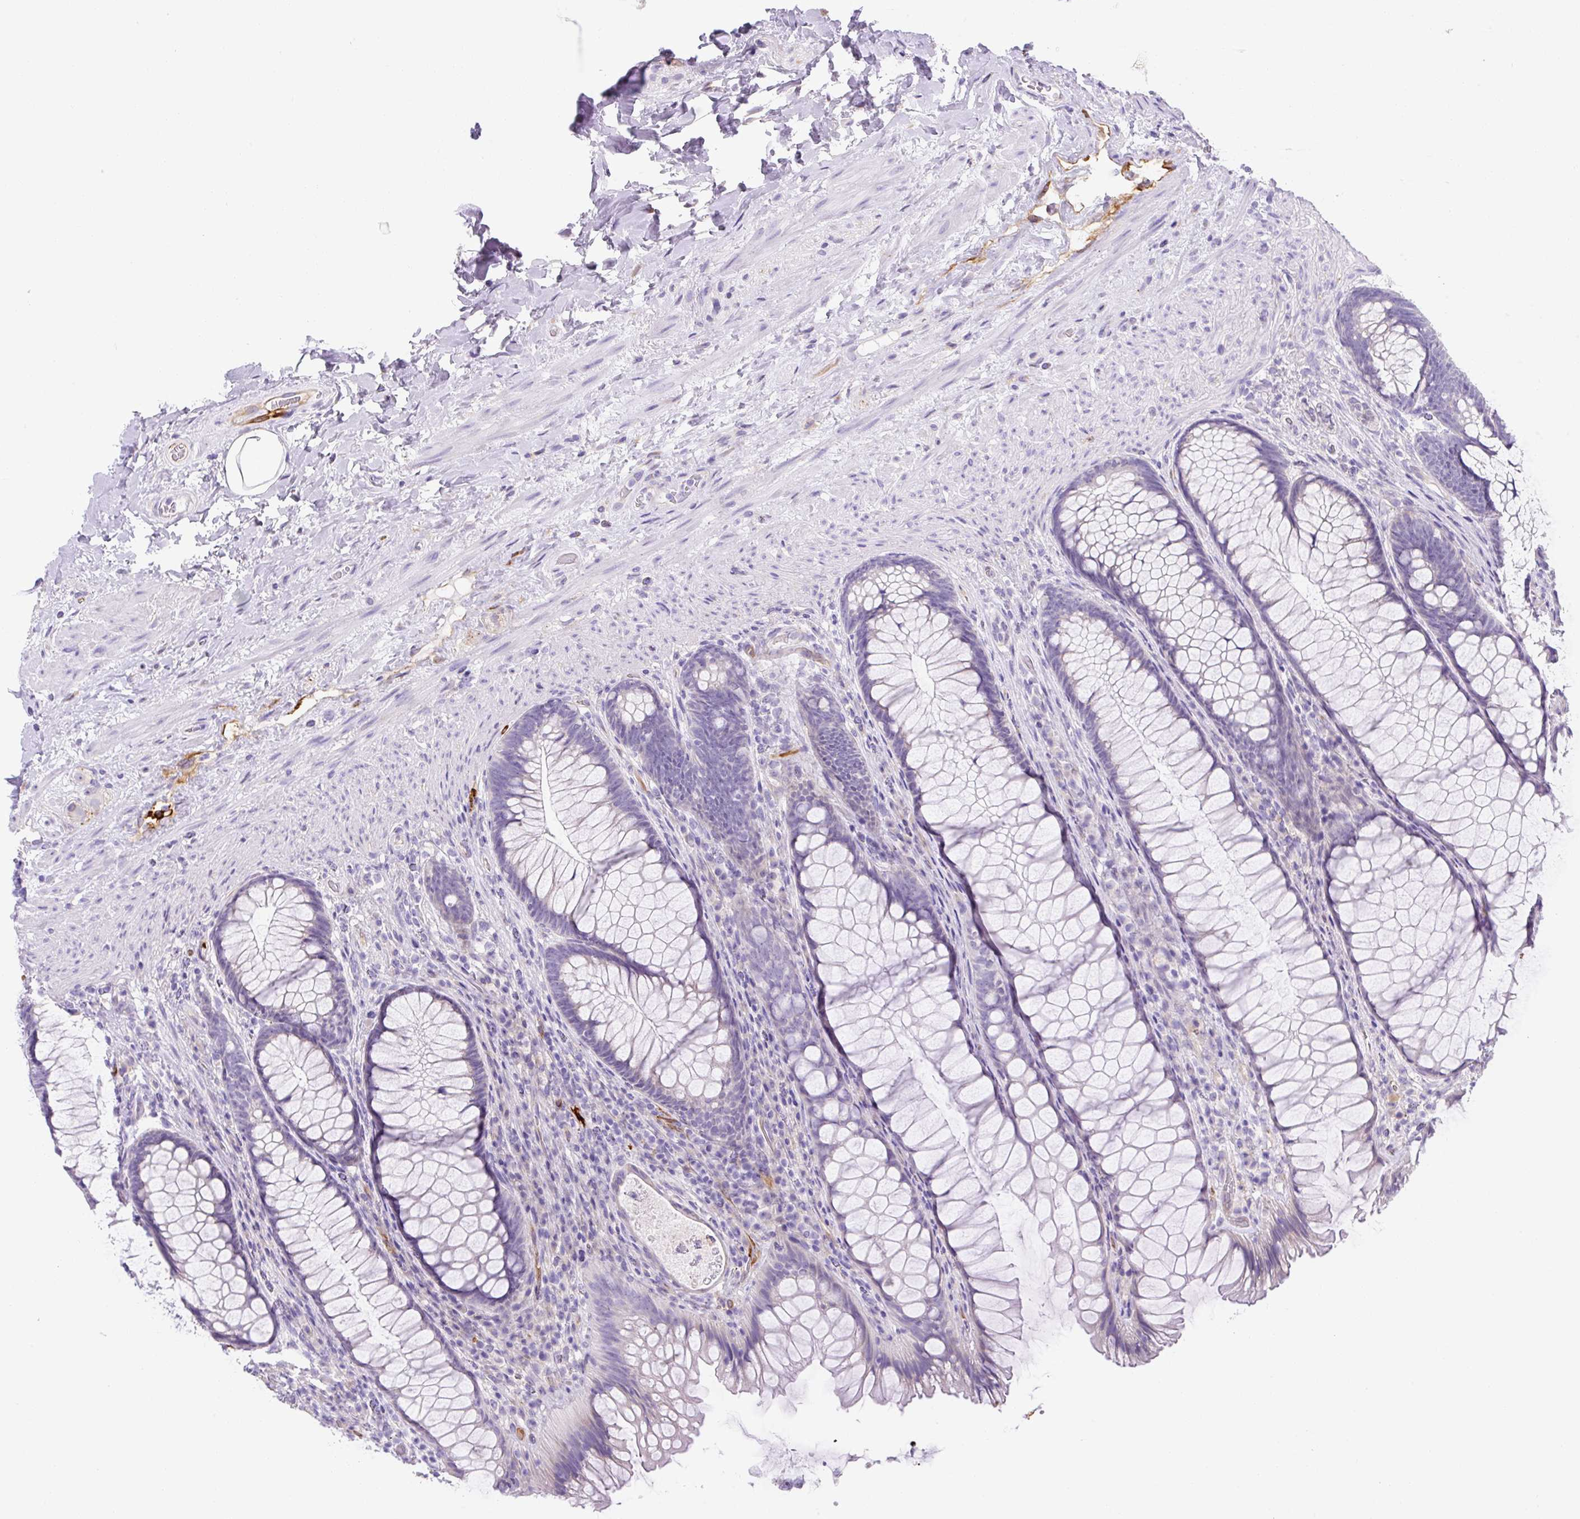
{"staining": {"intensity": "negative", "quantity": "none", "location": "none"}, "tissue": "rectum", "cell_type": "Glandular cells", "image_type": "normal", "snomed": [{"axis": "morphology", "description": "Normal tissue, NOS"}, {"axis": "topography", "description": "Rectum"}], "caption": "DAB immunohistochemical staining of benign rectum demonstrates no significant staining in glandular cells.", "gene": "ASB4", "patient": {"sex": "male", "age": 53}}